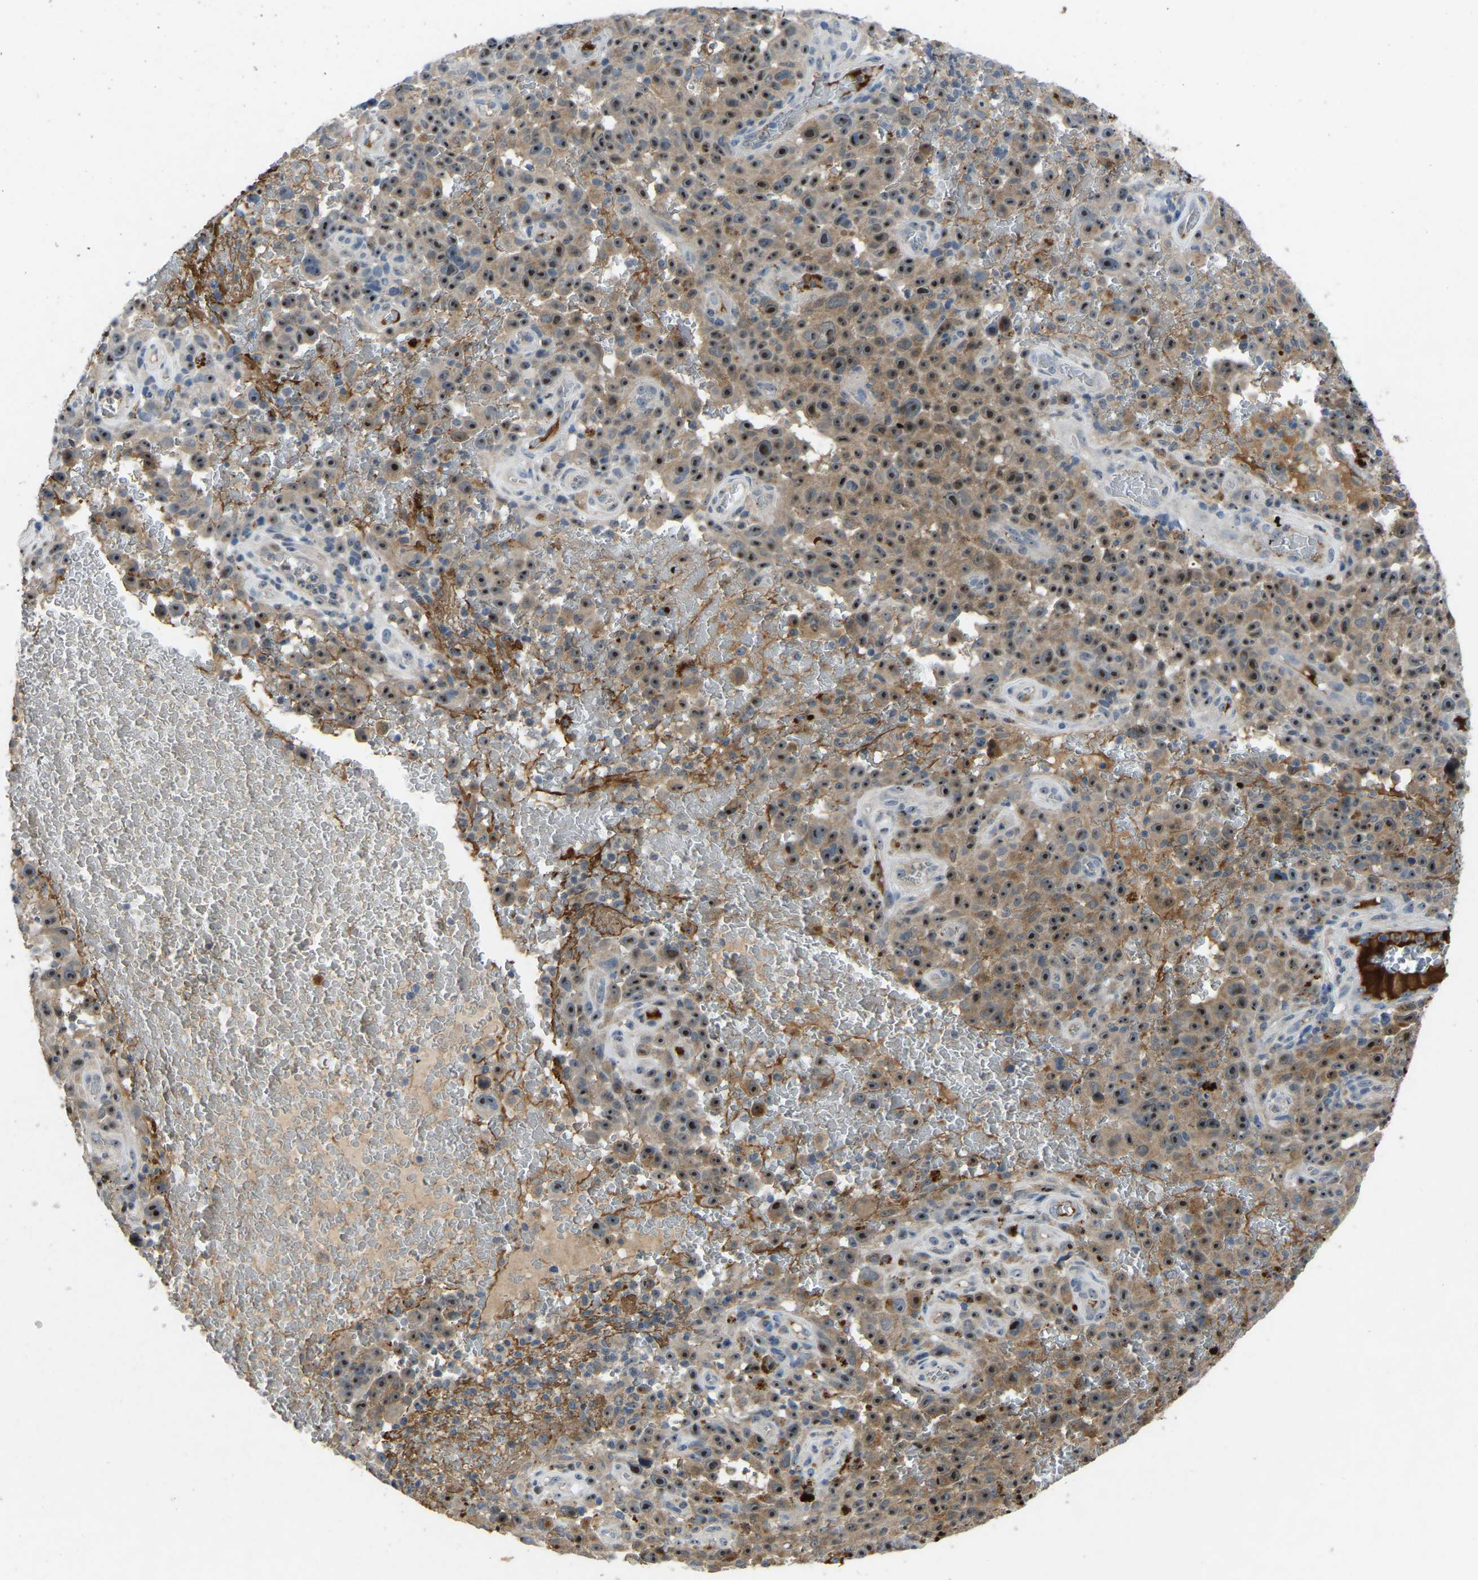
{"staining": {"intensity": "moderate", "quantity": ">75%", "location": "cytoplasmic/membranous,nuclear"}, "tissue": "melanoma", "cell_type": "Tumor cells", "image_type": "cancer", "snomed": [{"axis": "morphology", "description": "Malignant melanoma, NOS"}, {"axis": "topography", "description": "Skin"}], "caption": "High-magnification brightfield microscopy of melanoma stained with DAB (3,3'-diaminobenzidine) (brown) and counterstained with hematoxylin (blue). tumor cells exhibit moderate cytoplasmic/membranous and nuclear positivity is present in approximately>75% of cells.", "gene": "FHIT", "patient": {"sex": "female", "age": 82}}